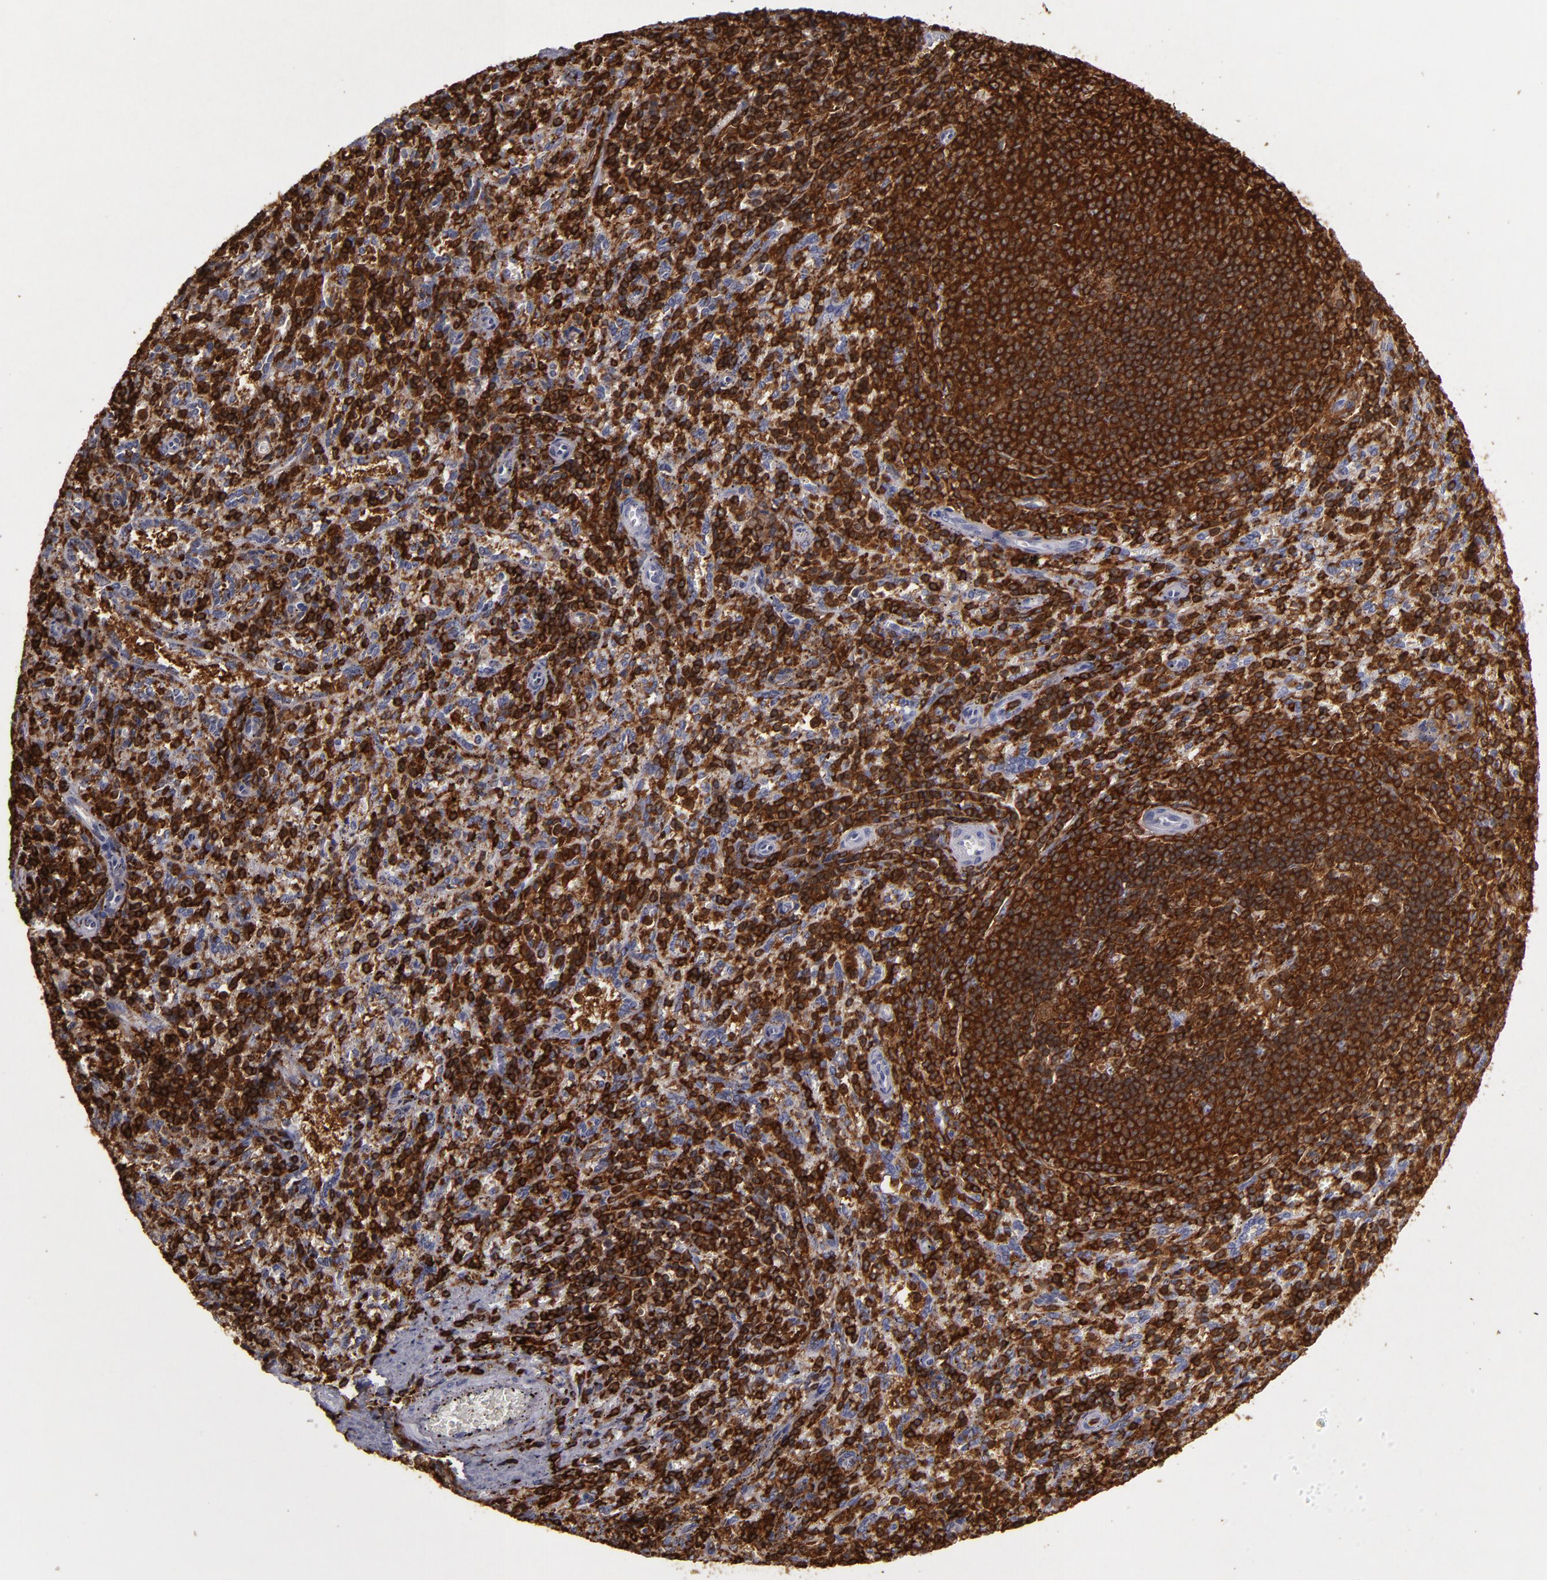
{"staining": {"intensity": "strong", "quantity": ">75%", "location": "cytoplasmic/membranous"}, "tissue": "spleen", "cell_type": "Cells in red pulp", "image_type": "normal", "snomed": [{"axis": "morphology", "description": "Normal tissue, NOS"}, {"axis": "topography", "description": "Spleen"}], "caption": "High-power microscopy captured an IHC micrograph of benign spleen, revealing strong cytoplasmic/membranous expression in approximately >75% of cells in red pulp. (IHC, brightfield microscopy, high magnification).", "gene": "WAS", "patient": {"sex": "female", "age": 10}}